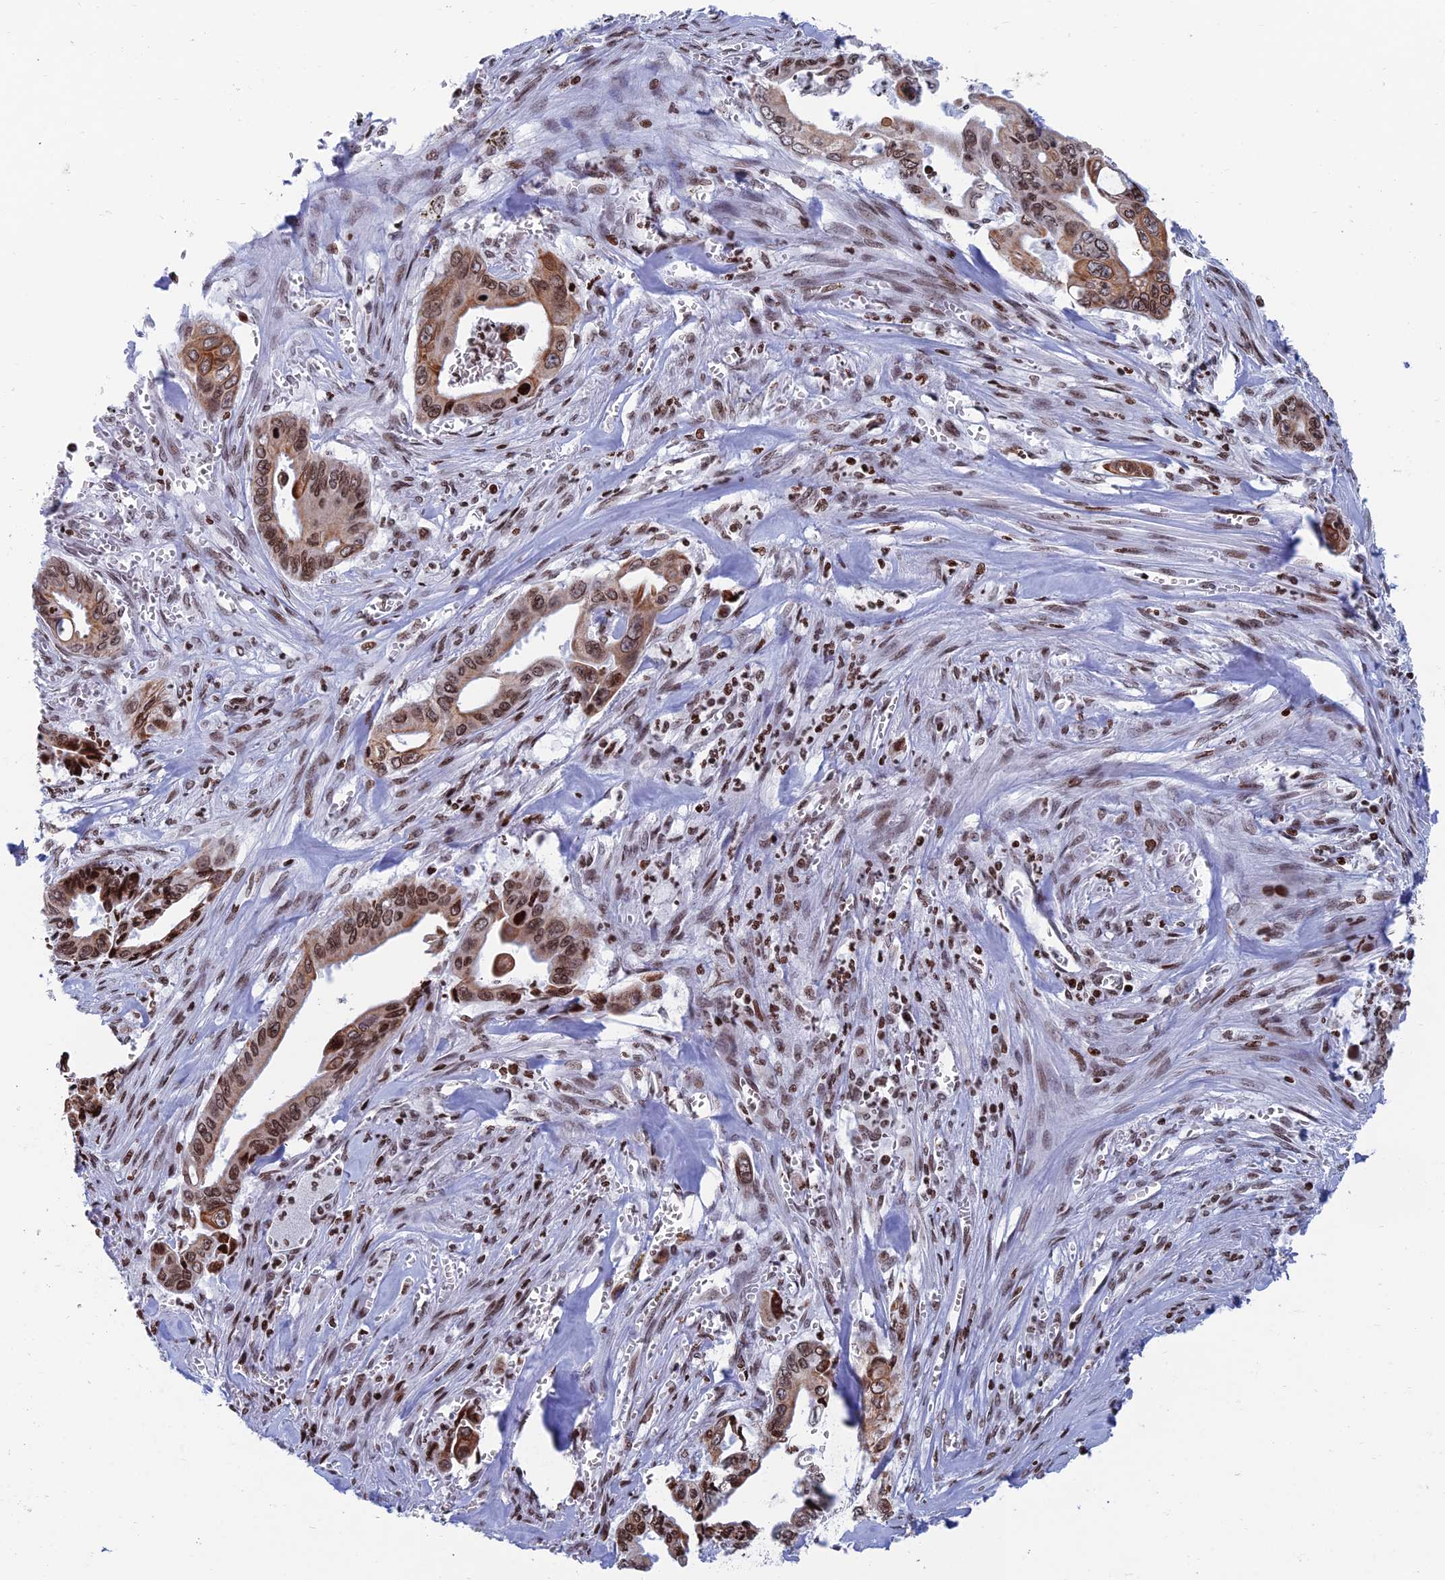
{"staining": {"intensity": "moderate", "quantity": ">75%", "location": "cytoplasmic/membranous,nuclear"}, "tissue": "pancreatic cancer", "cell_type": "Tumor cells", "image_type": "cancer", "snomed": [{"axis": "morphology", "description": "Adenocarcinoma, NOS"}, {"axis": "topography", "description": "Pancreas"}], "caption": "This is a micrograph of immunohistochemistry staining of pancreatic cancer (adenocarcinoma), which shows moderate staining in the cytoplasmic/membranous and nuclear of tumor cells.", "gene": "AFF3", "patient": {"sex": "male", "age": 59}}